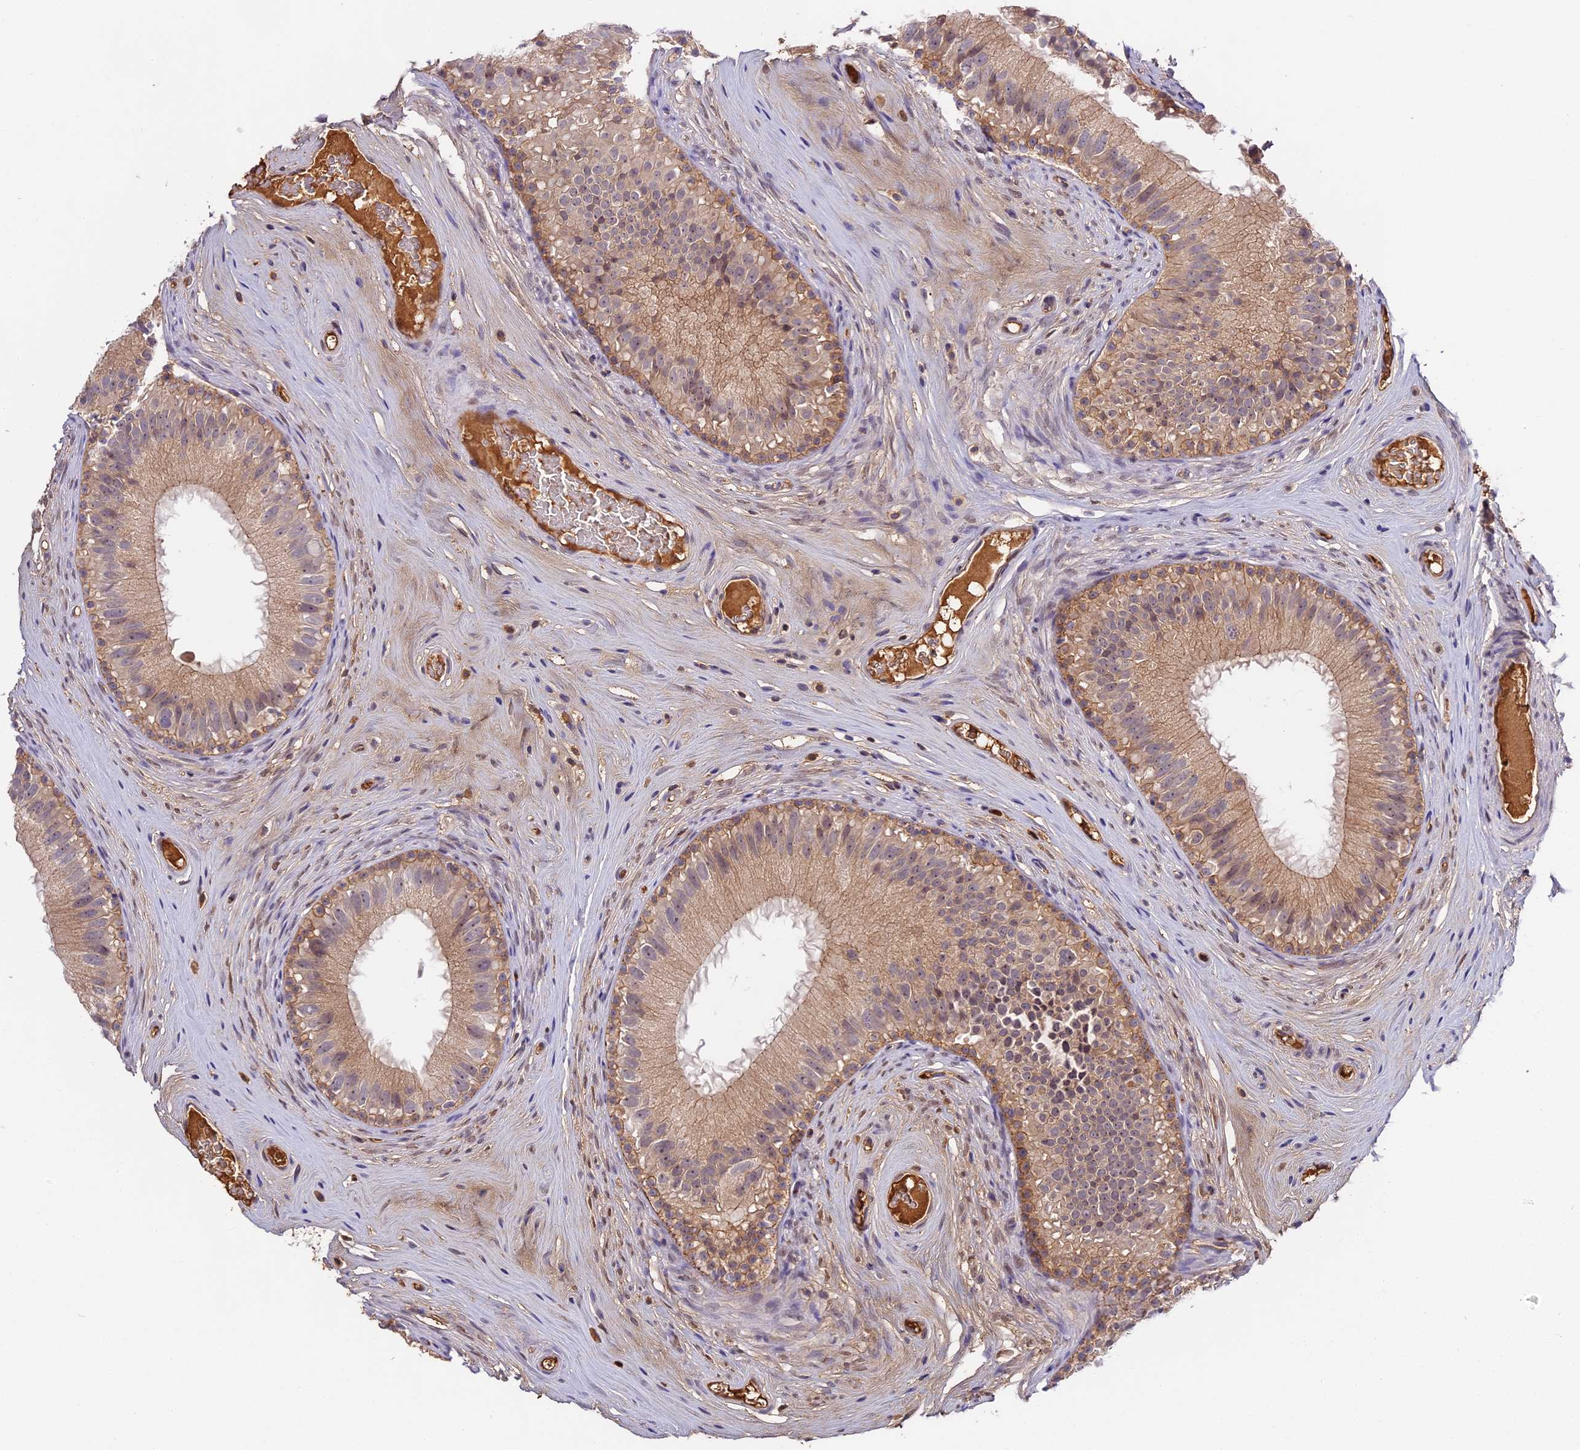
{"staining": {"intensity": "moderate", "quantity": "25%-75%", "location": "cytoplasmic/membranous"}, "tissue": "epididymis", "cell_type": "Glandular cells", "image_type": "normal", "snomed": [{"axis": "morphology", "description": "Normal tissue, NOS"}, {"axis": "topography", "description": "Epididymis"}], "caption": "Glandular cells reveal medium levels of moderate cytoplasmic/membranous staining in about 25%-75% of cells in benign human epididymis.", "gene": "ADGRD1", "patient": {"sex": "male", "age": 45}}